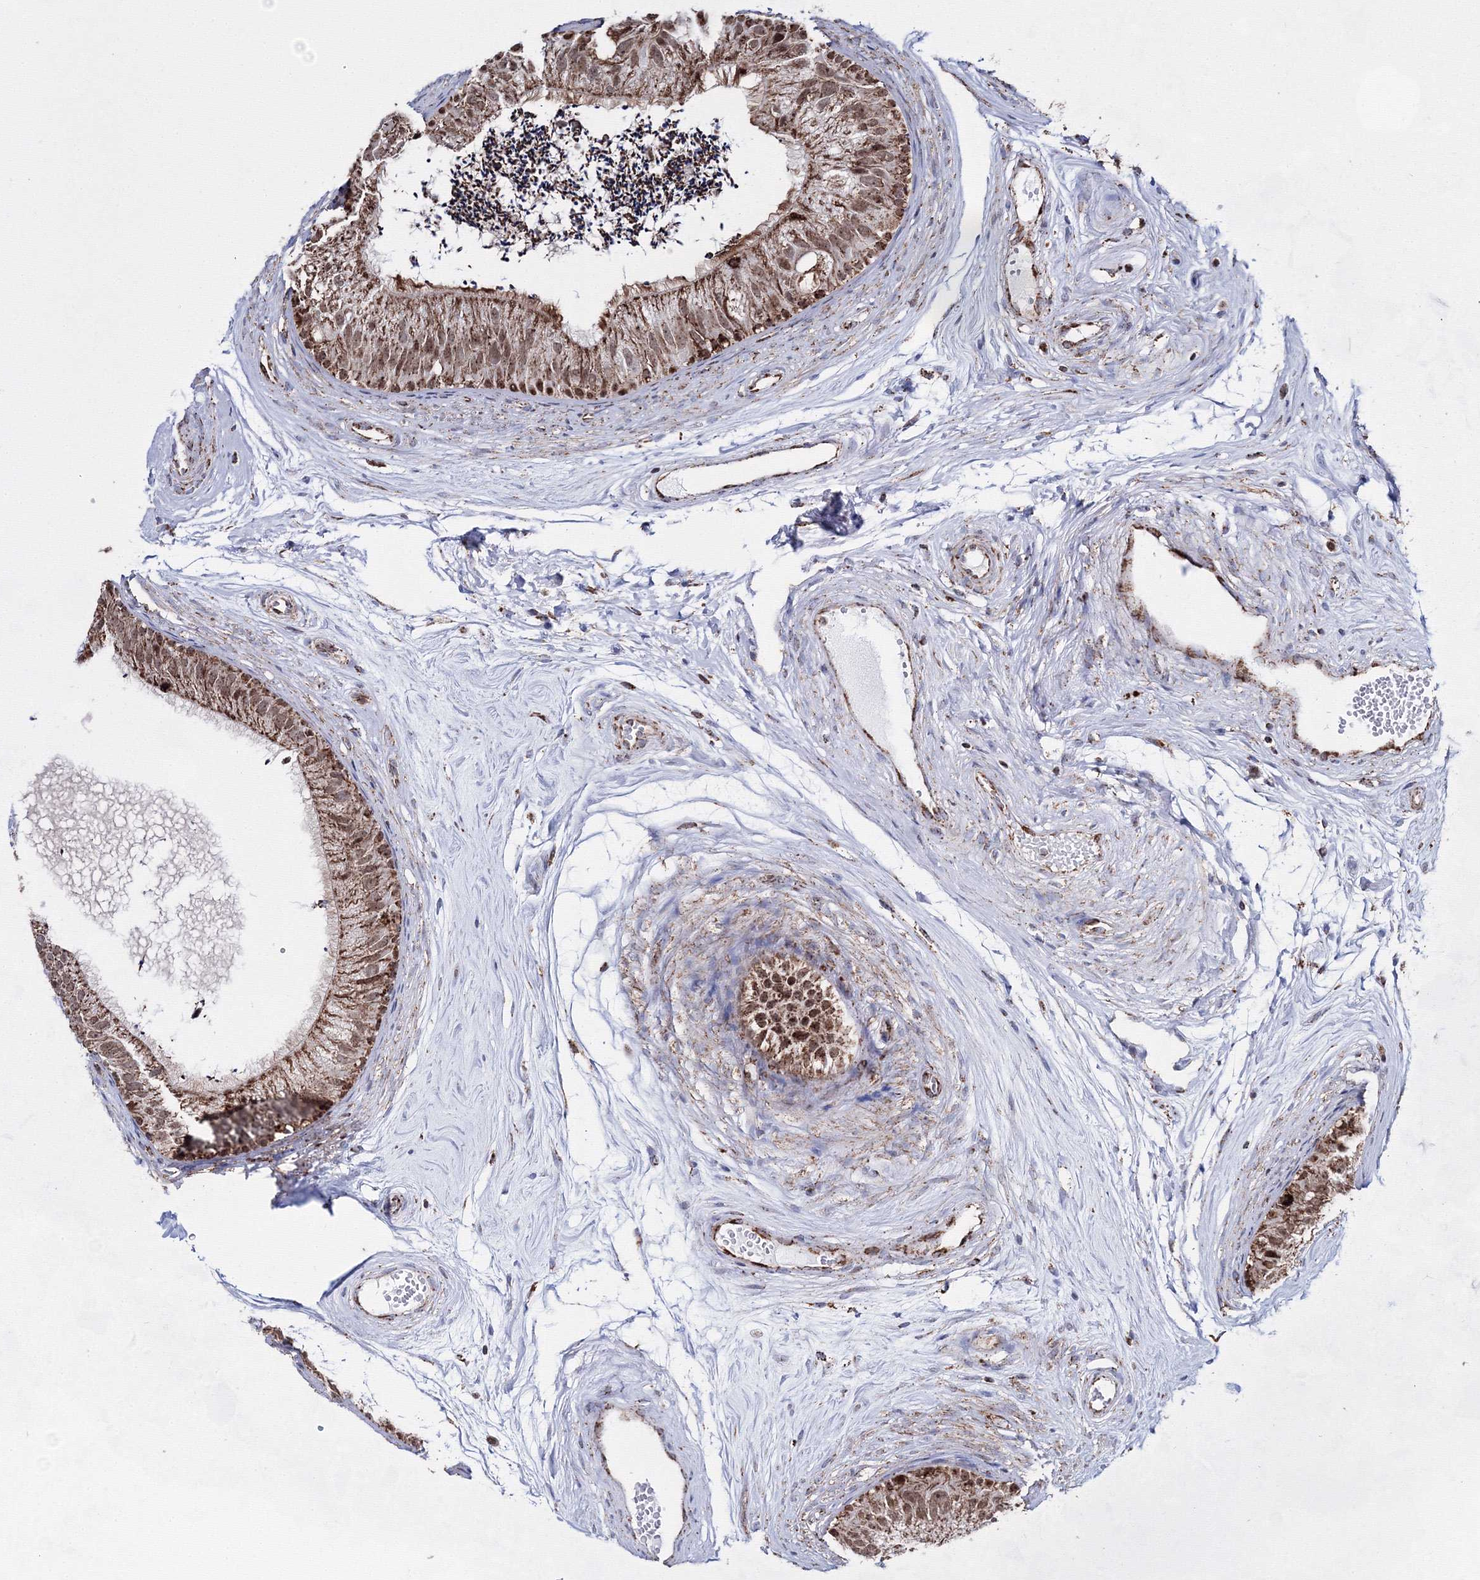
{"staining": {"intensity": "moderate", "quantity": ">75%", "location": "cytoplasmic/membranous"}, "tissue": "epididymis", "cell_type": "Glandular cells", "image_type": "normal", "snomed": [{"axis": "morphology", "description": "Normal tissue, NOS"}, {"axis": "topography", "description": "Epididymis"}], "caption": "The image reveals immunohistochemical staining of unremarkable epididymis. There is moderate cytoplasmic/membranous staining is seen in approximately >75% of glandular cells. The protein of interest is stained brown, and the nuclei are stained in blue (DAB IHC with brightfield microscopy, high magnification).", "gene": "HADHB", "patient": {"sex": "male", "age": 56}}